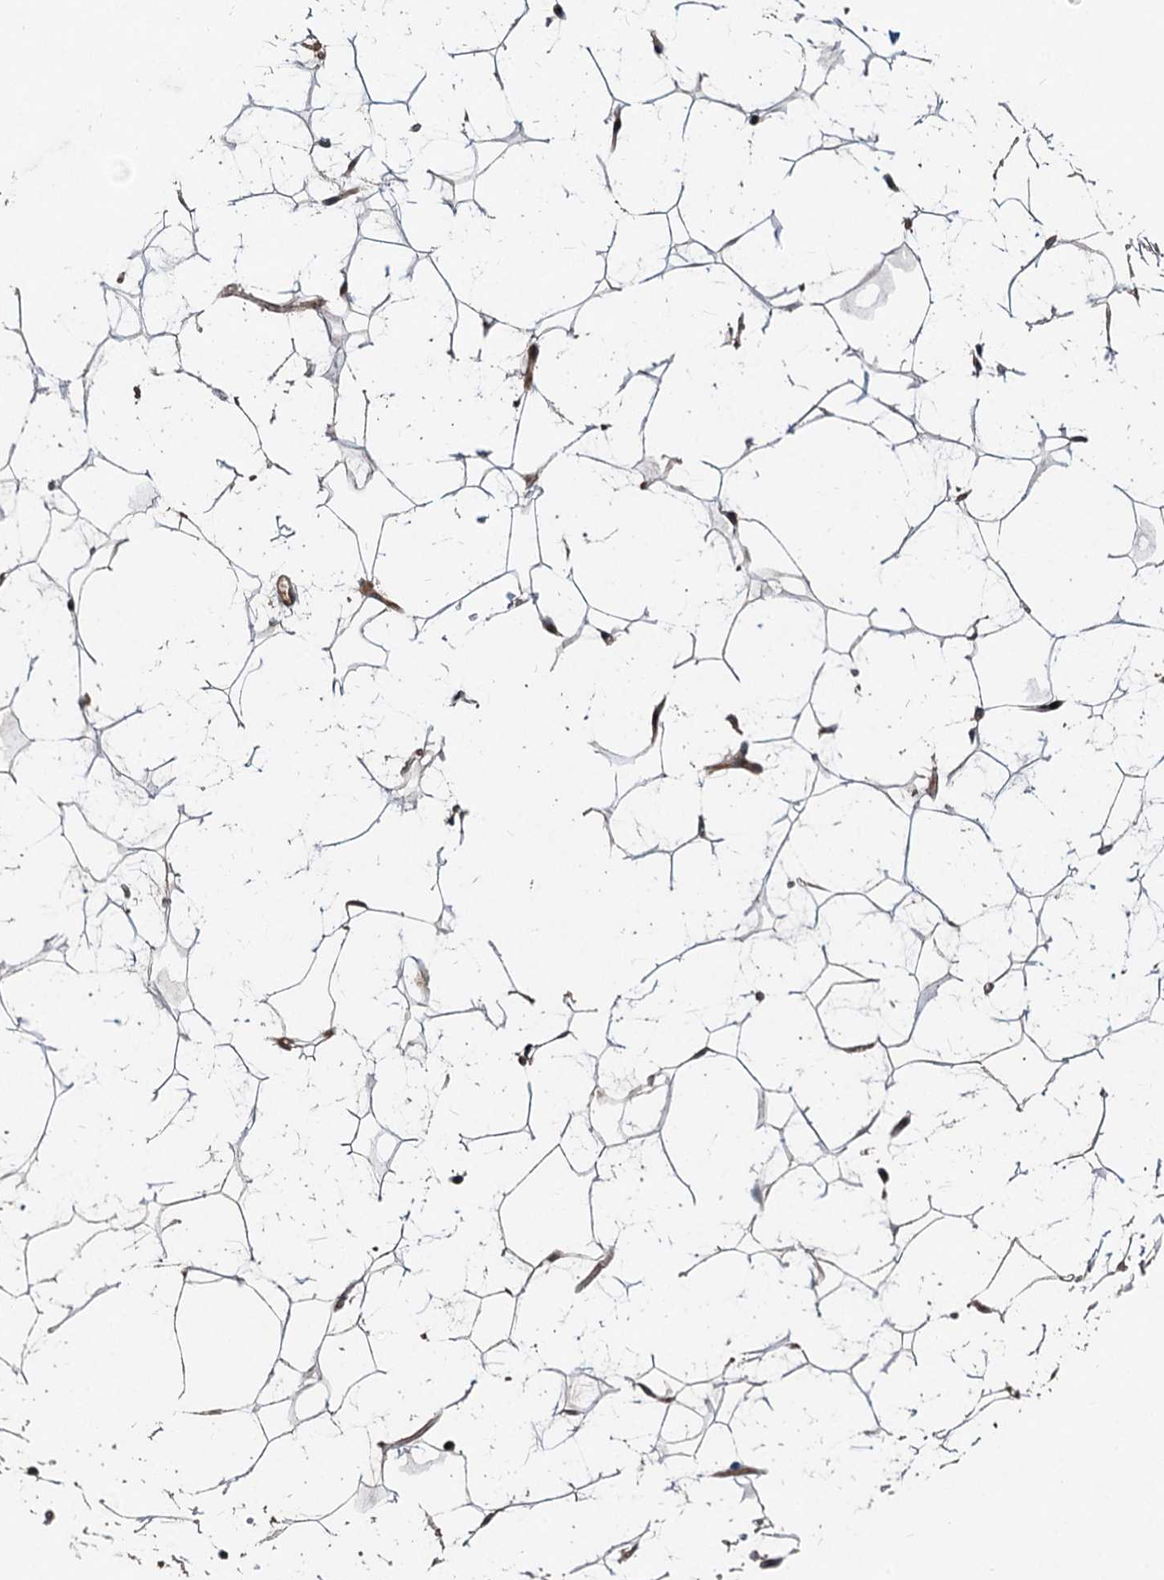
{"staining": {"intensity": "moderate", "quantity": "25%-75%", "location": "cytoplasmic/membranous,nuclear"}, "tissue": "adipose tissue", "cell_type": "Adipocytes", "image_type": "normal", "snomed": [{"axis": "morphology", "description": "Normal tissue, NOS"}, {"axis": "topography", "description": "Breast"}], "caption": "Immunohistochemistry photomicrograph of benign adipose tissue stained for a protein (brown), which displays medium levels of moderate cytoplasmic/membranous,nuclear positivity in approximately 25%-75% of adipocytes.", "gene": "RITA1", "patient": {"sex": "female", "age": 26}}